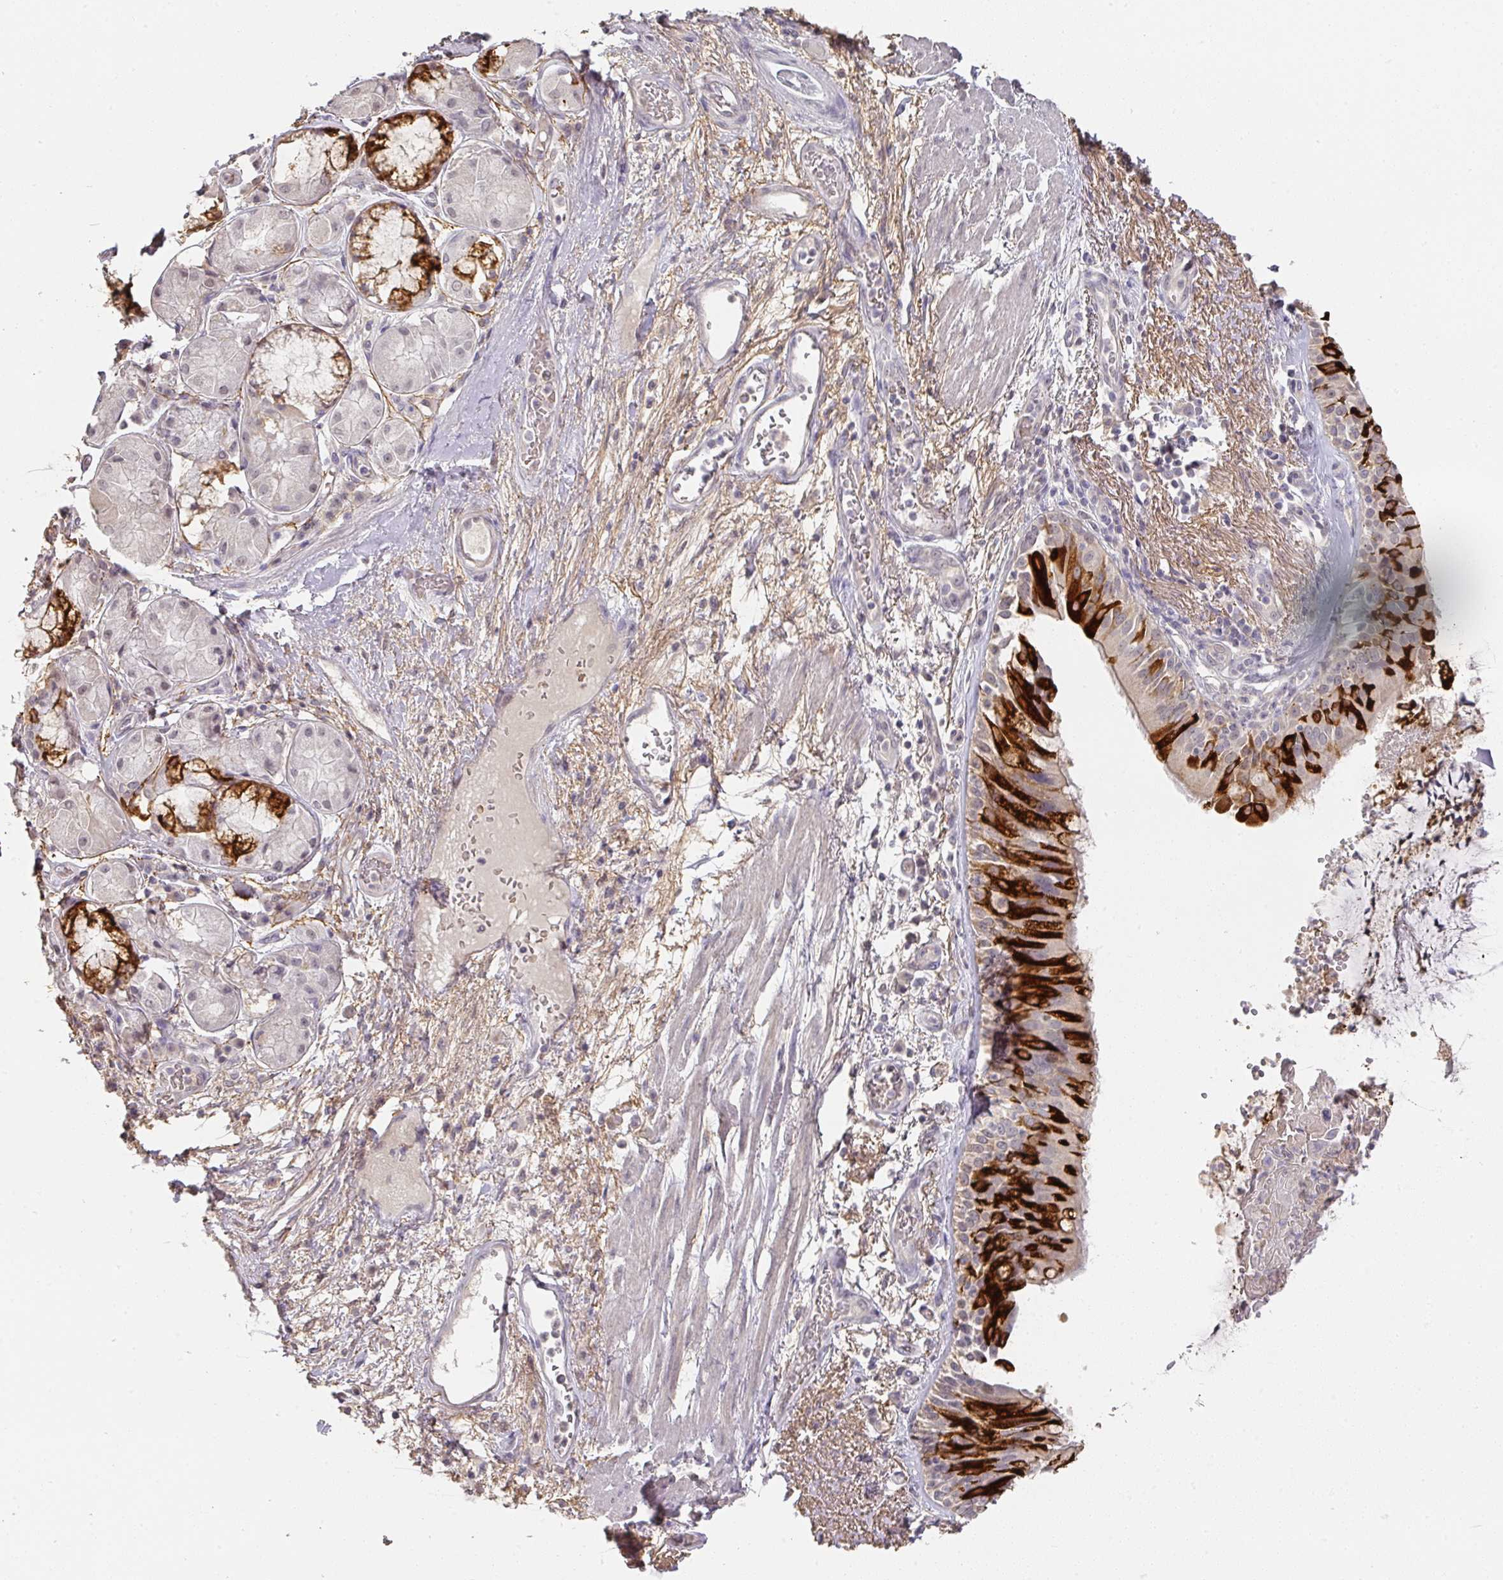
{"staining": {"intensity": "strong", "quantity": "25%-75%", "location": "cytoplasmic/membranous"}, "tissue": "bronchus", "cell_type": "Respiratory epithelial cells", "image_type": "normal", "snomed": [{"axis": "morphology", "description": "Normal tissue, NOS"}, {"axis": "topography", "description": "Cartilage tissue"}, {"axis": "topography", "description": "Bronchus"}], "caption": "Immunohistochemical staining of unremarkable bronchus displays 25%-75% levels of strong cytoplasmic/membranous protein positivity in about 25%-75% of respiratory epithelial cells. The staining is performed using DAB (3,3'-diaminobenzidine) brown chromogen to label protein expression. The nuclei are counter-stained blue using hematoxylin.", "gene": "FOXN4", "patient": {"sex": "male", "age": 63}}